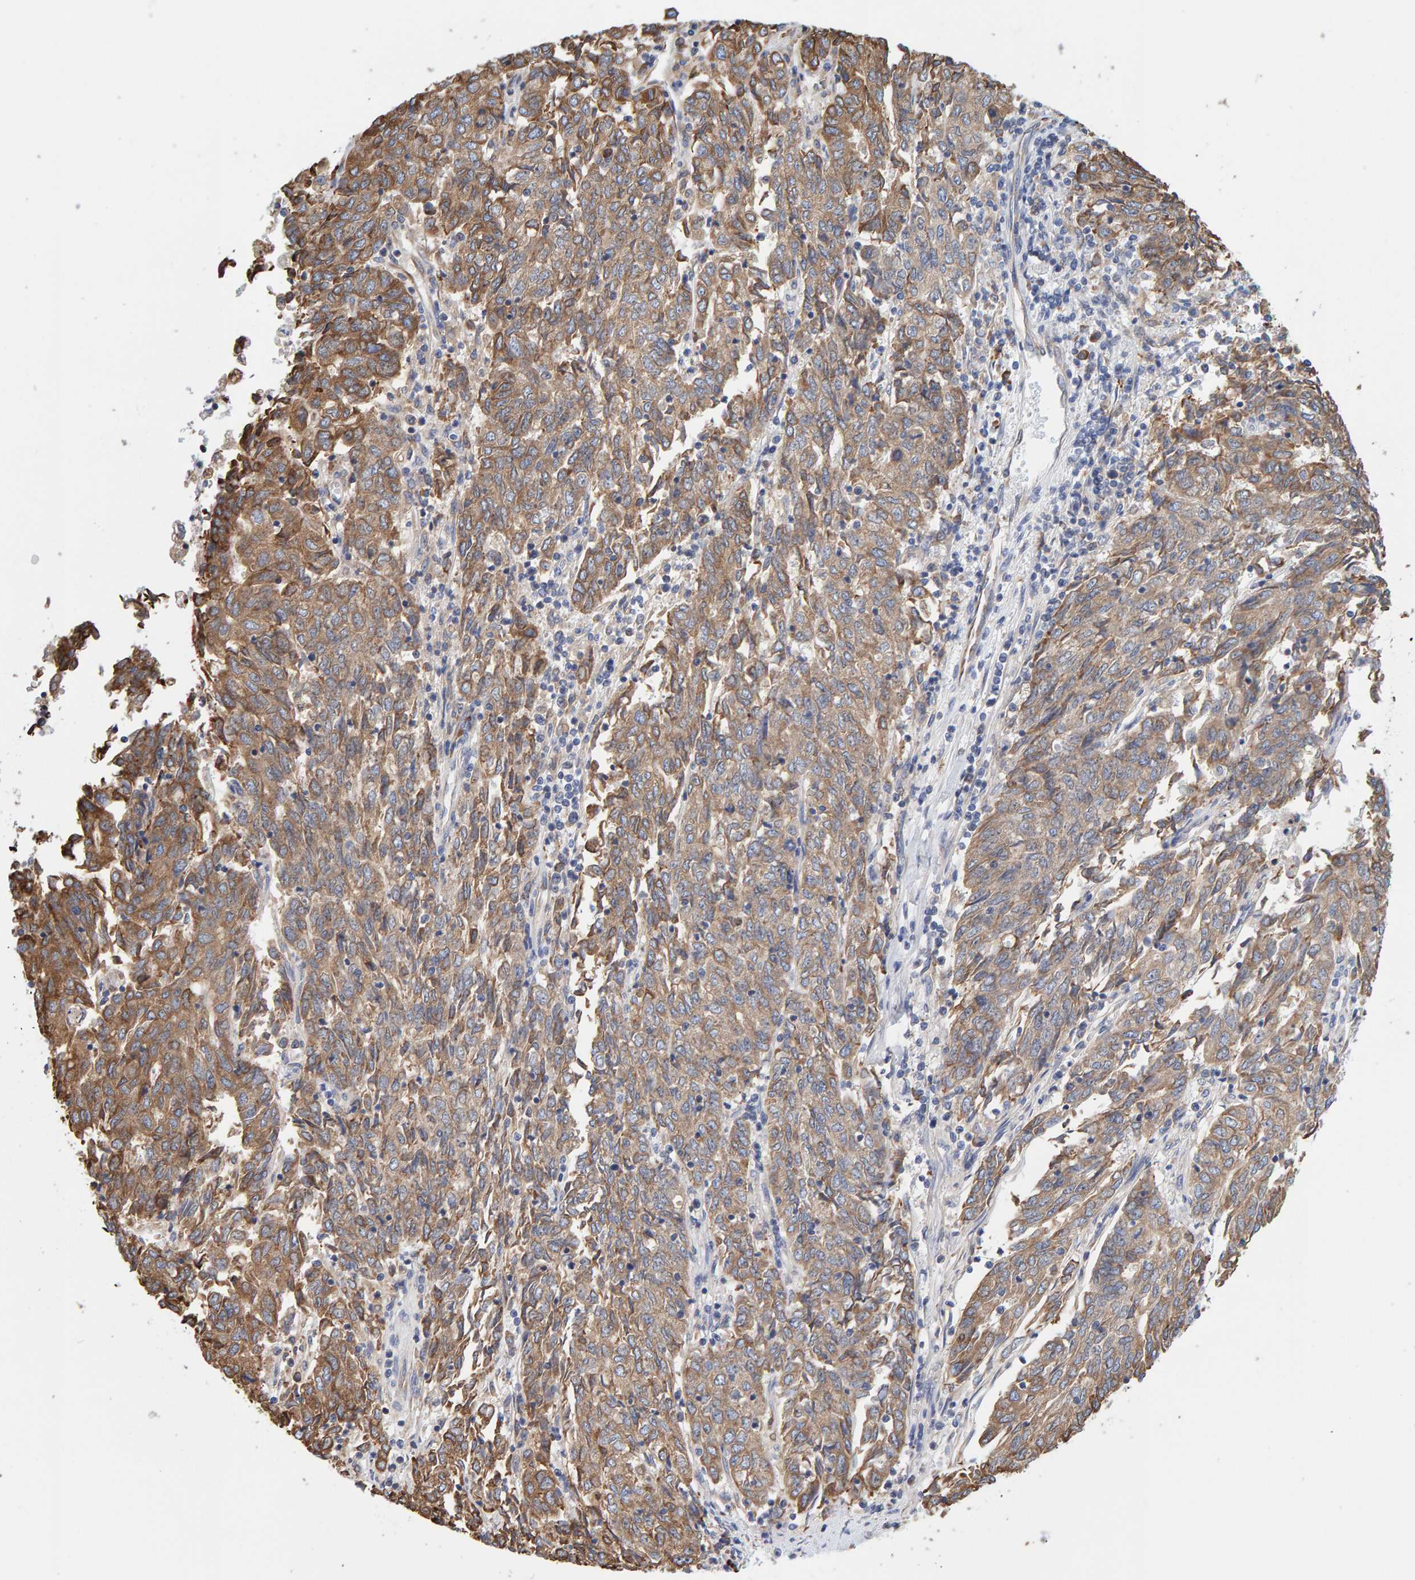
{"staining": {"intensity": "moderate", "quantity": ">75%", "location": "cytoplasmic/membranous"}, "tissue": "endometrial cancer", "cell_type": "Tumor cells", "image_type": "cancer", "snomed": [{"axis": "morphology", "description": "Adenocarcinoma, NOS"}, {"axis": "topography", "description": "Endometrium"}], "caption": "A brown stain shows moderate cytoplasmic/membranous expression of a protein in adenocarcinoma (endometrial) tumor cells. The staining was performed using DAB (3,3'-diaminobenzidine) to visualize the protein expression in brown, while the nuclei were stained in blue with hematoxylin (Magnification: 20x).", "gene": "SGPL1", "patient": {"sex": "female", "age": 80}}